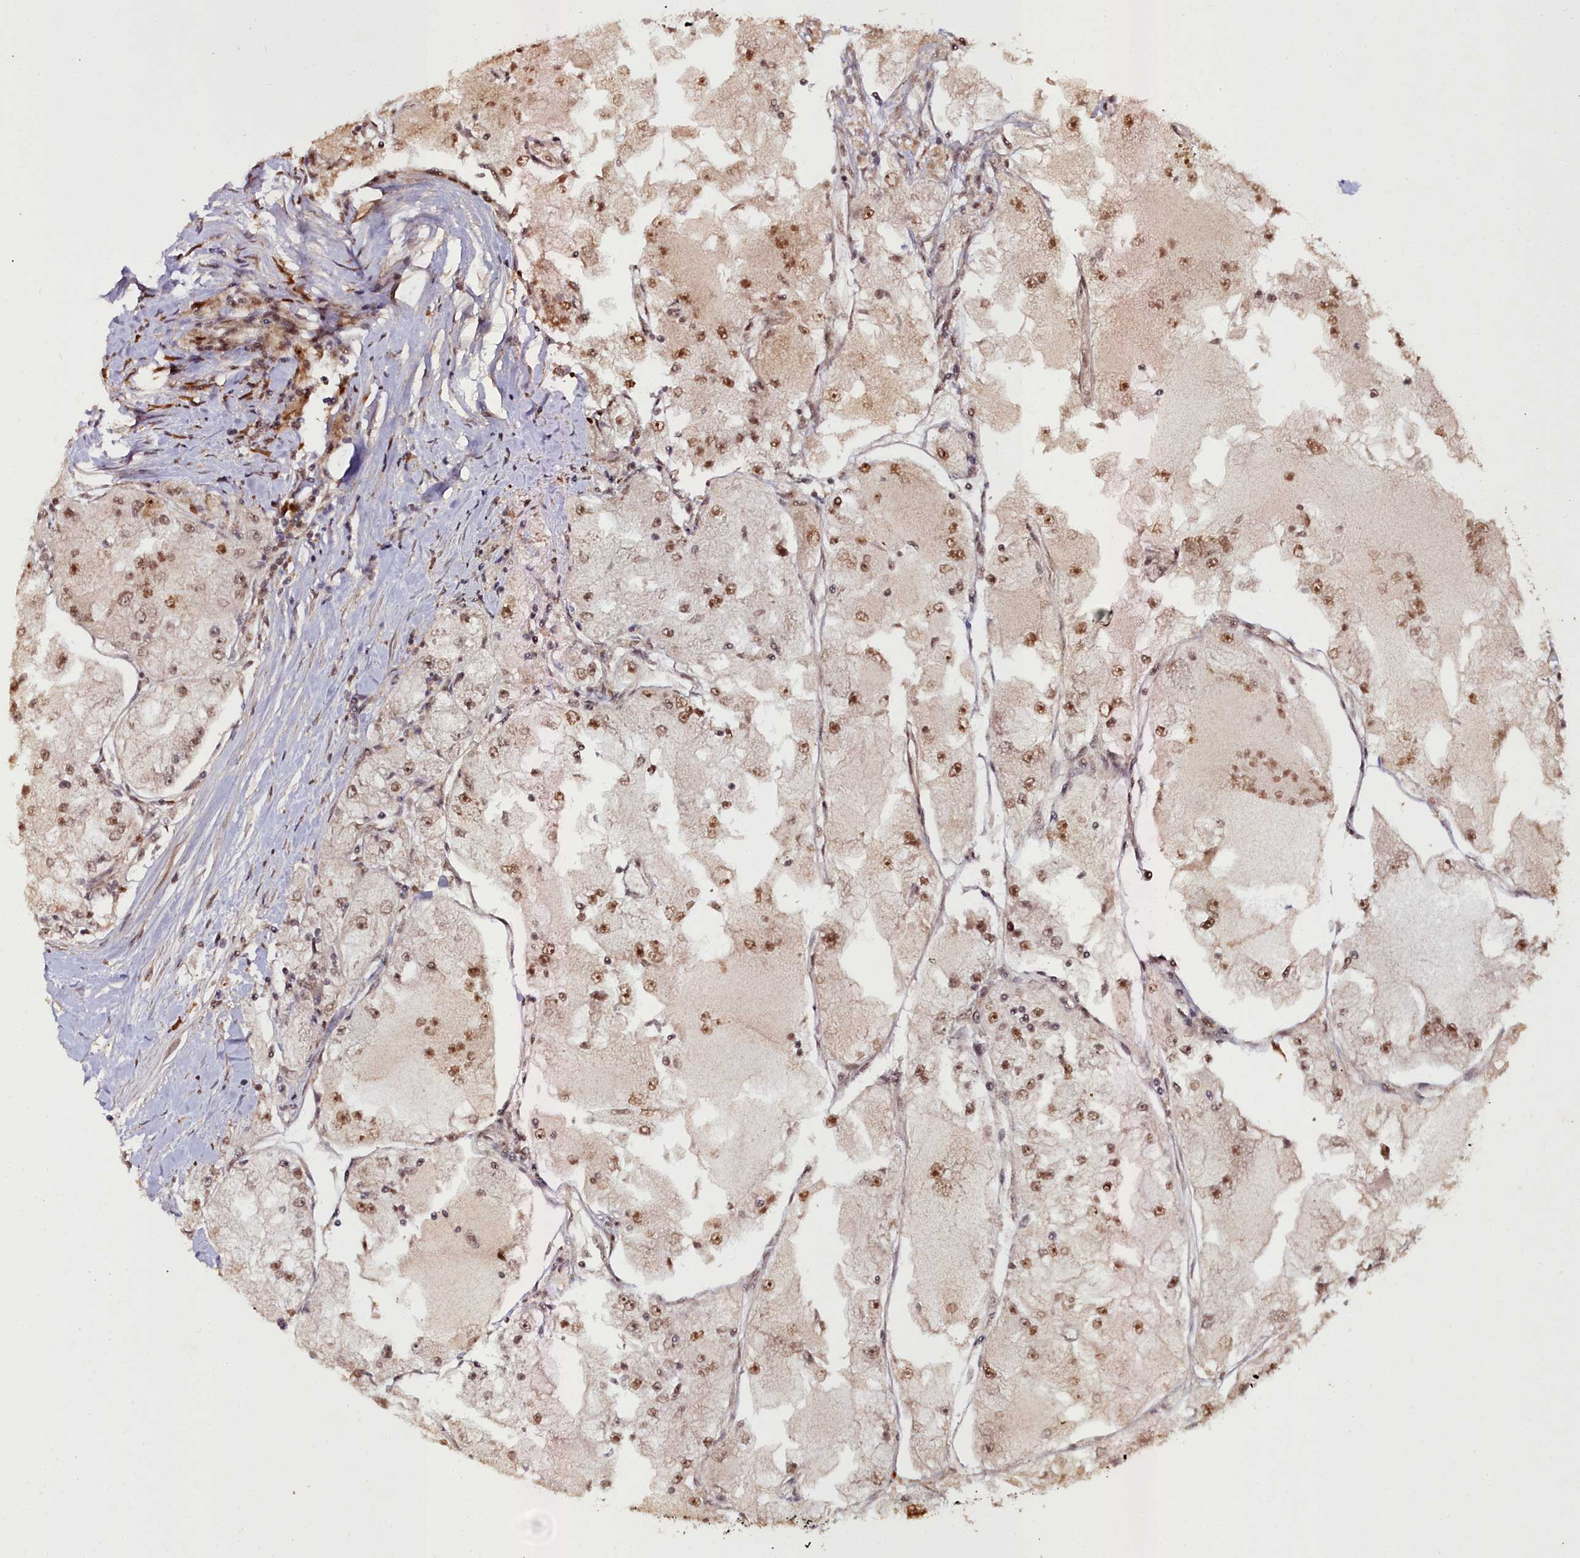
{"staining": {"intensity": "moderate", "quantity": ">75%", "location": "nuclear"}, "tissue": "renal cancer", "cell_type": "Tumor cells", "image_type": "cancer", "snomed": [{"axis": "morphology", "description": "Adenocarcinoma, NOS"}, {"axis": "topography", "description": "Kidney"}], "caption": "DAB immunohistochemical staining of human renal adenocarcinoma demonstrates moderate nuclear protein staining in about >75% of tumor cells.", "gene": "CXXC1", "patient": {"sex": "female", "age": 72}}